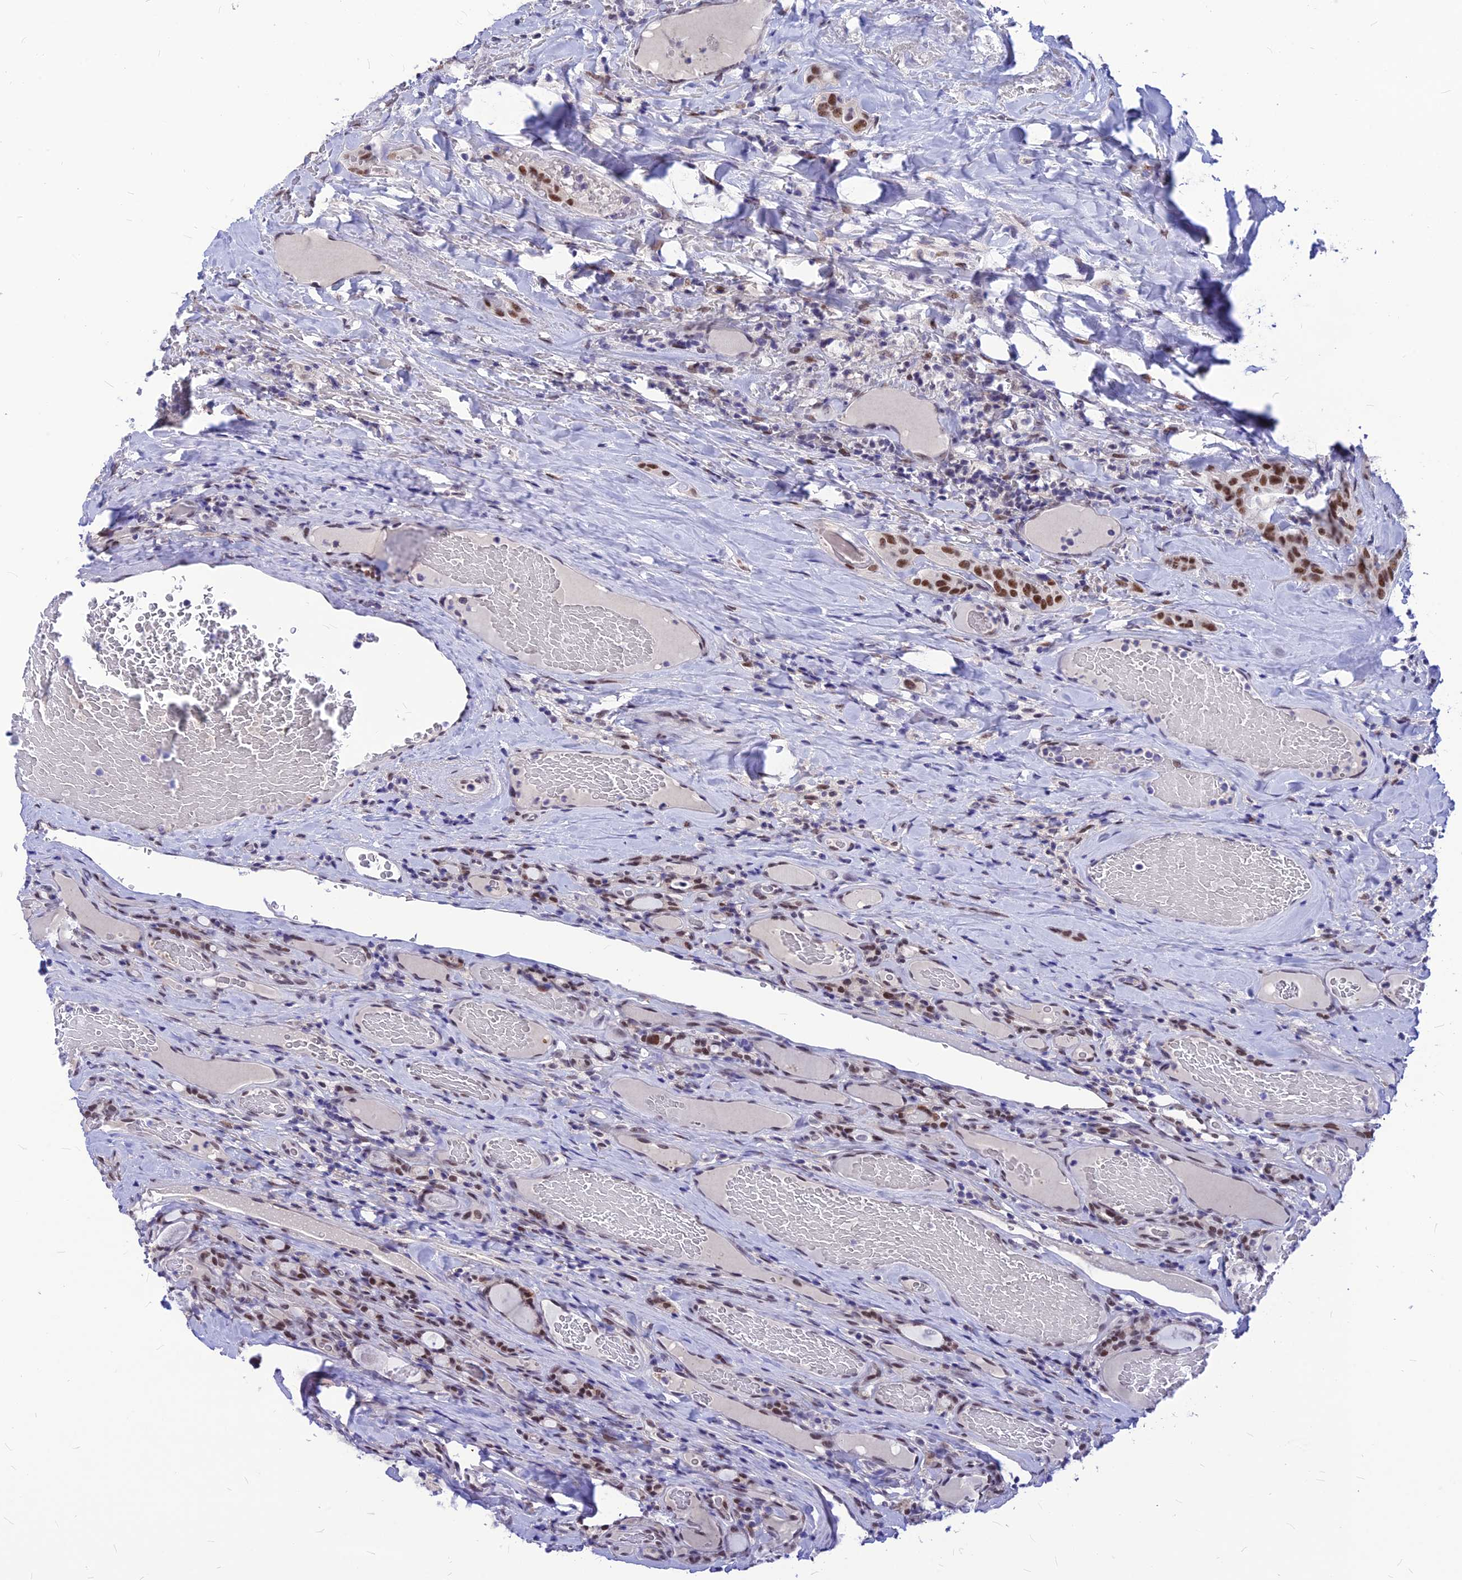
{"staining": {"intensity": "strong", "quantity": ">75%", "location": "nuclear"}, "tissue": "thyroid cancer", "cell_type": "Tumor cells", "image_type": "cancer", "snomed": [{"axis": "morphology", "description": "Papillary adenocarcinoma, NOS"}, {"axis": "topography", "description": "Thyroid gland"}], "caption": "This is an image of immunohistochemistry staining of thyroid papillary adenocarcinoma, which shows strong positivity in the nuclear of tumor cells.", "gene": "KCTD13", "patient": {"sex": "female", "age": 72}}